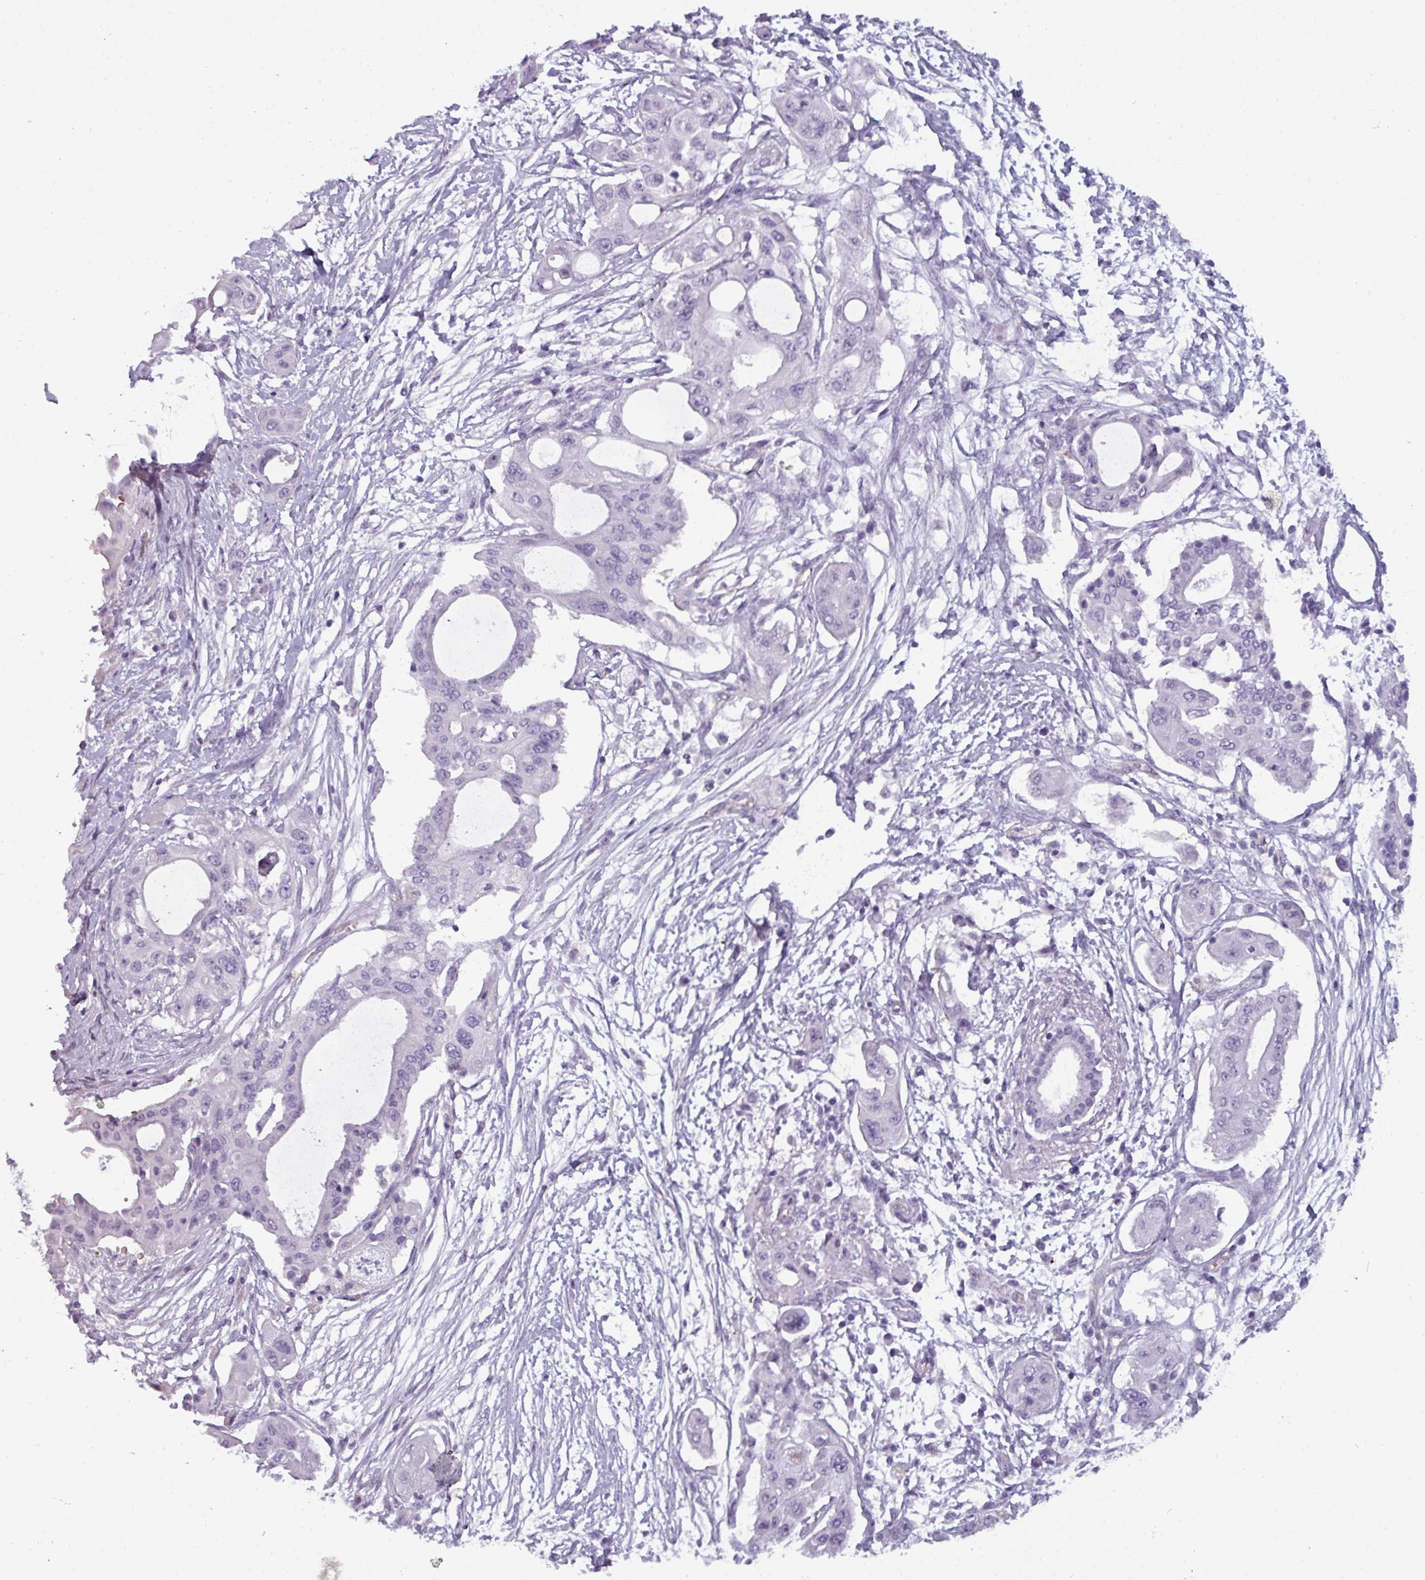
{"staining": {"intensity": "negative", "quantity": "none", "location": "none"}, "tissue": "pancreatic cancer", "cell_type": "Tumor cells", "image_type": "cancer", "snomed": [{"axis": "morphology", "description": "Adenocarcinoma, NOS"}, {"axis": "topography", "description": "Pancreas"}], "caption": "Immunohistochemical staining of pancreatic cancer (adenocarcinoma) exhibits no significant staining in tumor cells.", "gene": "AREL1", "patient": {"sex": "male", "age": 68}}